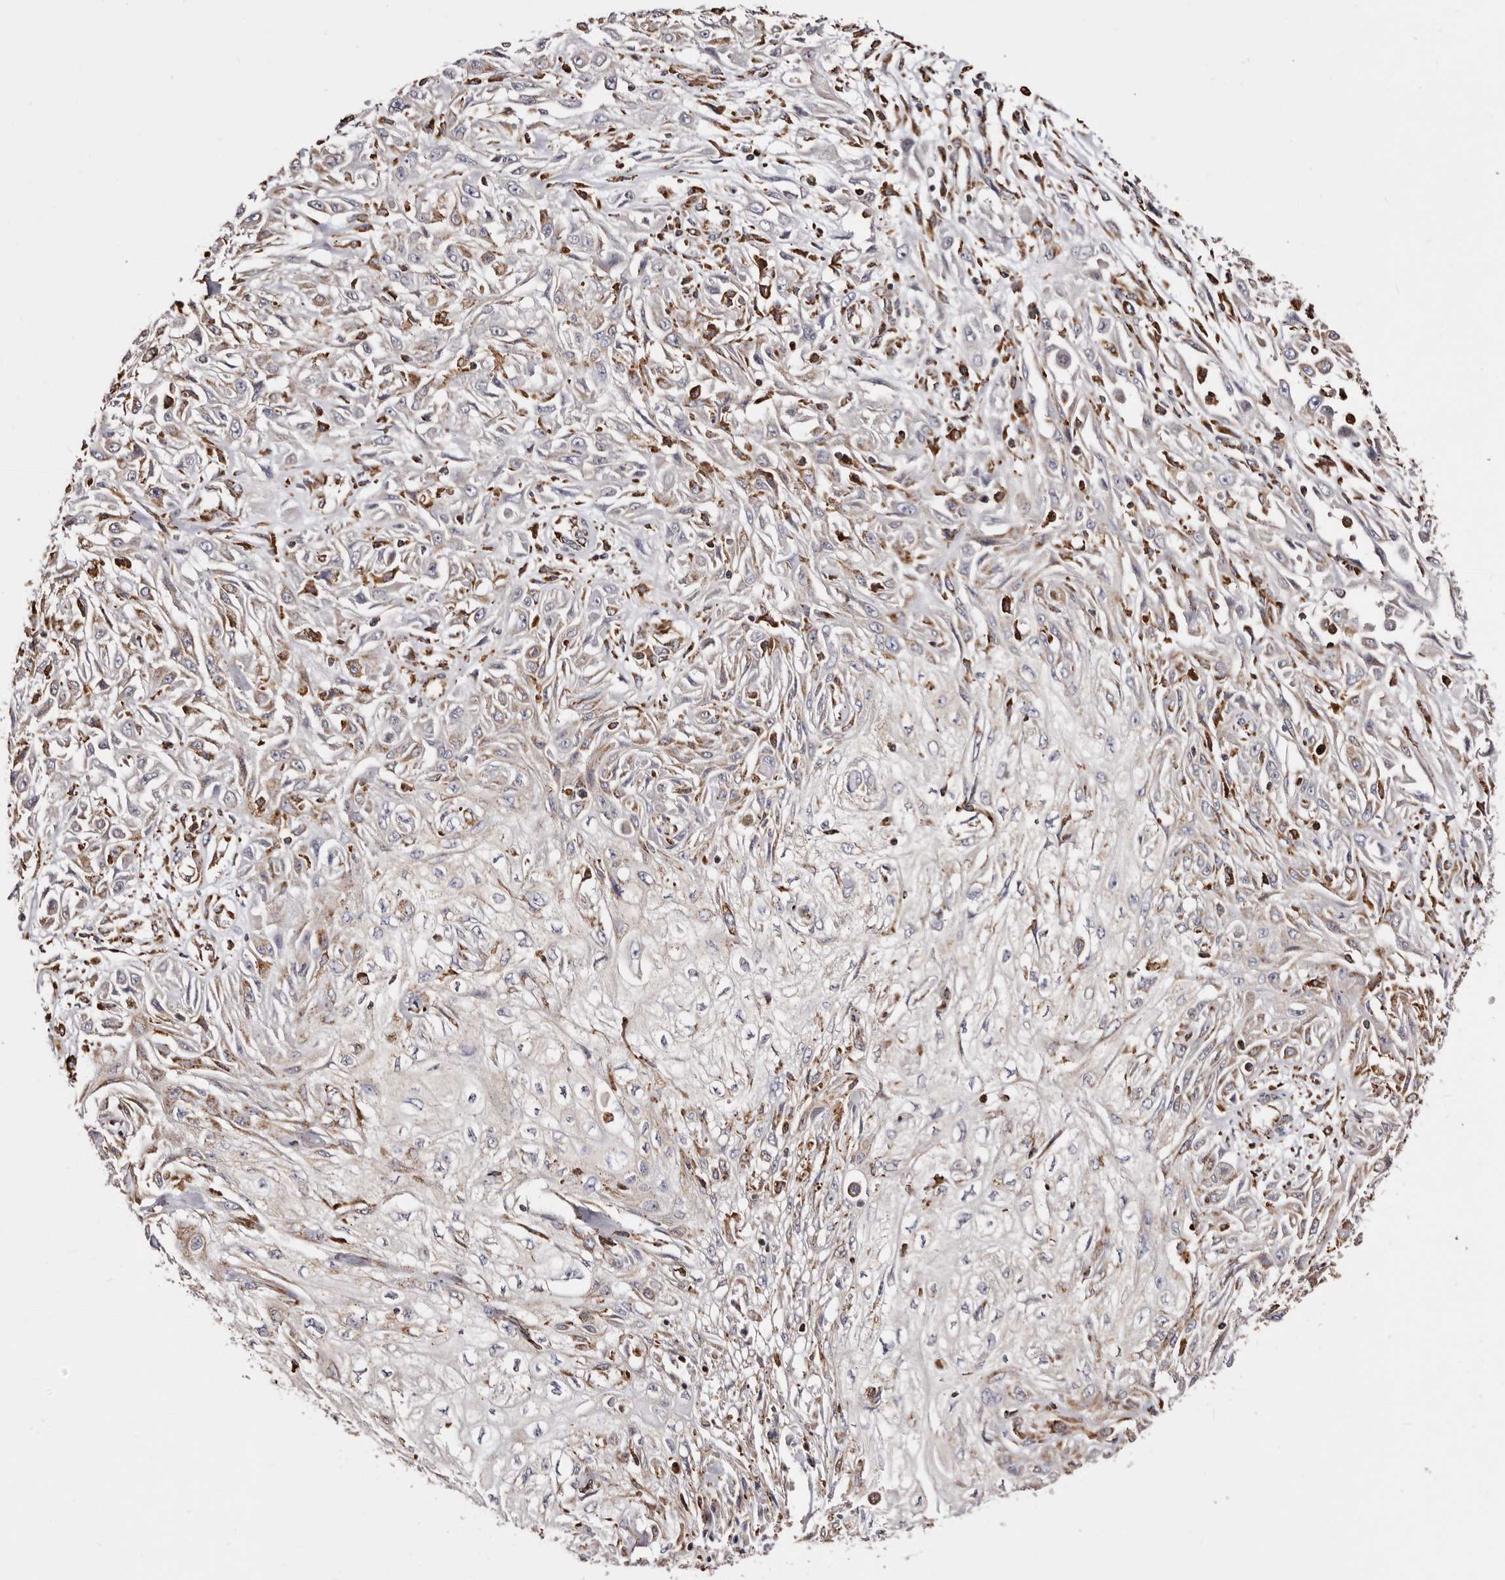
{"staining": {"intensity": "weak", "quantity": "25%-75%", "location": "cytoplasmic/membranous"}, "tissue": "skin cancer", "cell_type": "Tumor cells", "image_type": "cancer", "snomed": [{"axis": "morphology", "description": "Squamous cell carcinoma, NOS"}, {"axis": "morphology", "description": "Squamous cell carcinoma, metastatic, NOS"}, {"axis": "topography", "description": "Skin"}, {"axis": "topography", "description": "Lymph node"}], "caption": "Tumor cells demonstrate low levels of weak cytoplasmic/membranous expression in approximately 25%-75% of cells in skin cancer.", "gene": "ACBD6", "patient": {"sex": "male", "age": 75}}